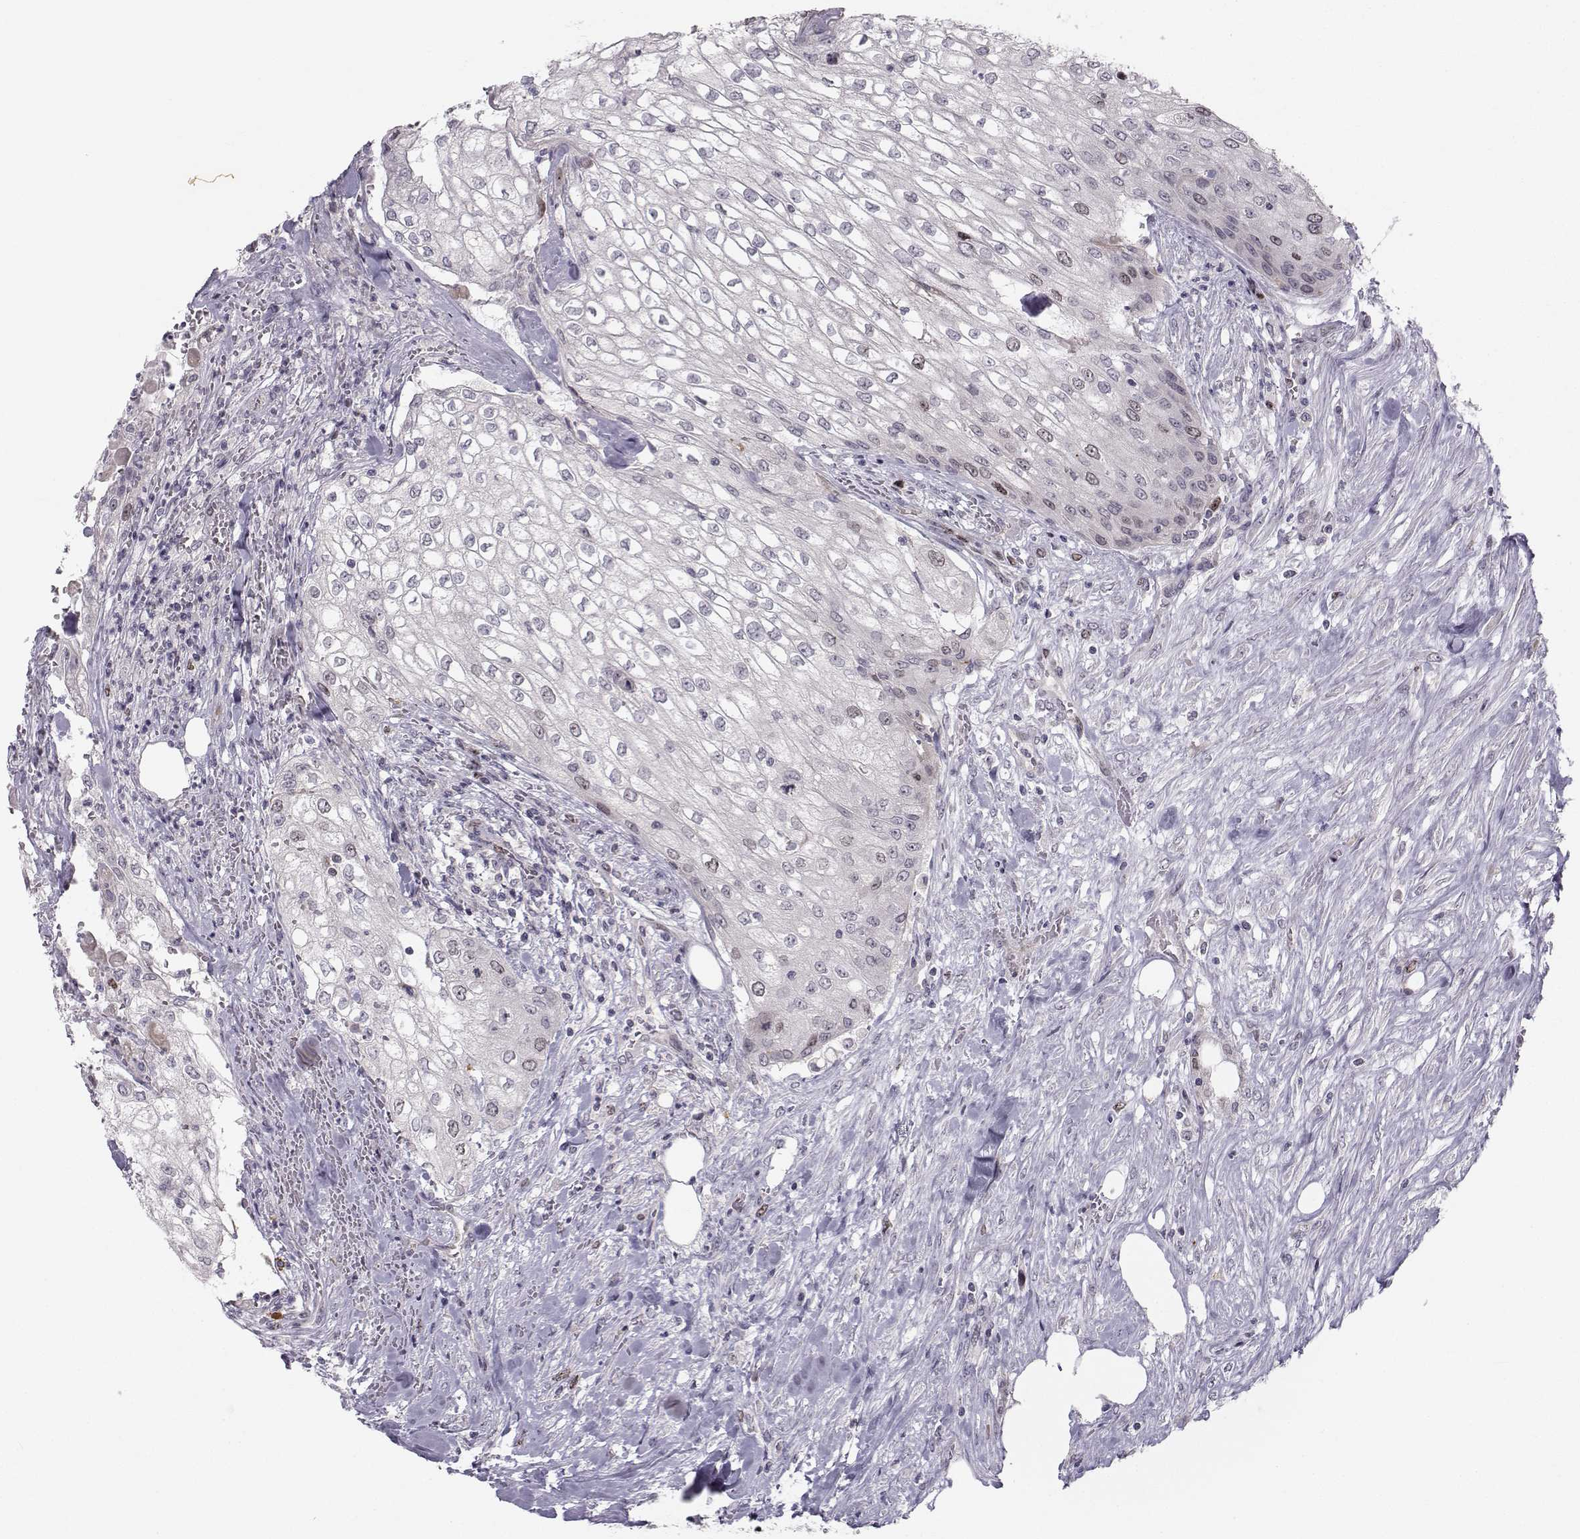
{"staining": {"intensity": "negative", "quantity": "none", "location": "none"}, "tissue": "urothelial cancer", "cell_type": "Tumor cells", "image_type": "cancer", "snomed": [{"axis": "morphology", "description": "Urothelial carcinoma, High grade"}, {"axis": "topography", "description": "Urinary bladder"}], "caption": "An immunohistochemistry (IHC) photomicrograph of urothelial cancer is shown. There is no staining in tumor cells of urothelial cancer.", "gene": "LRP8", "patient": {"sex": "male", "age": 62}}